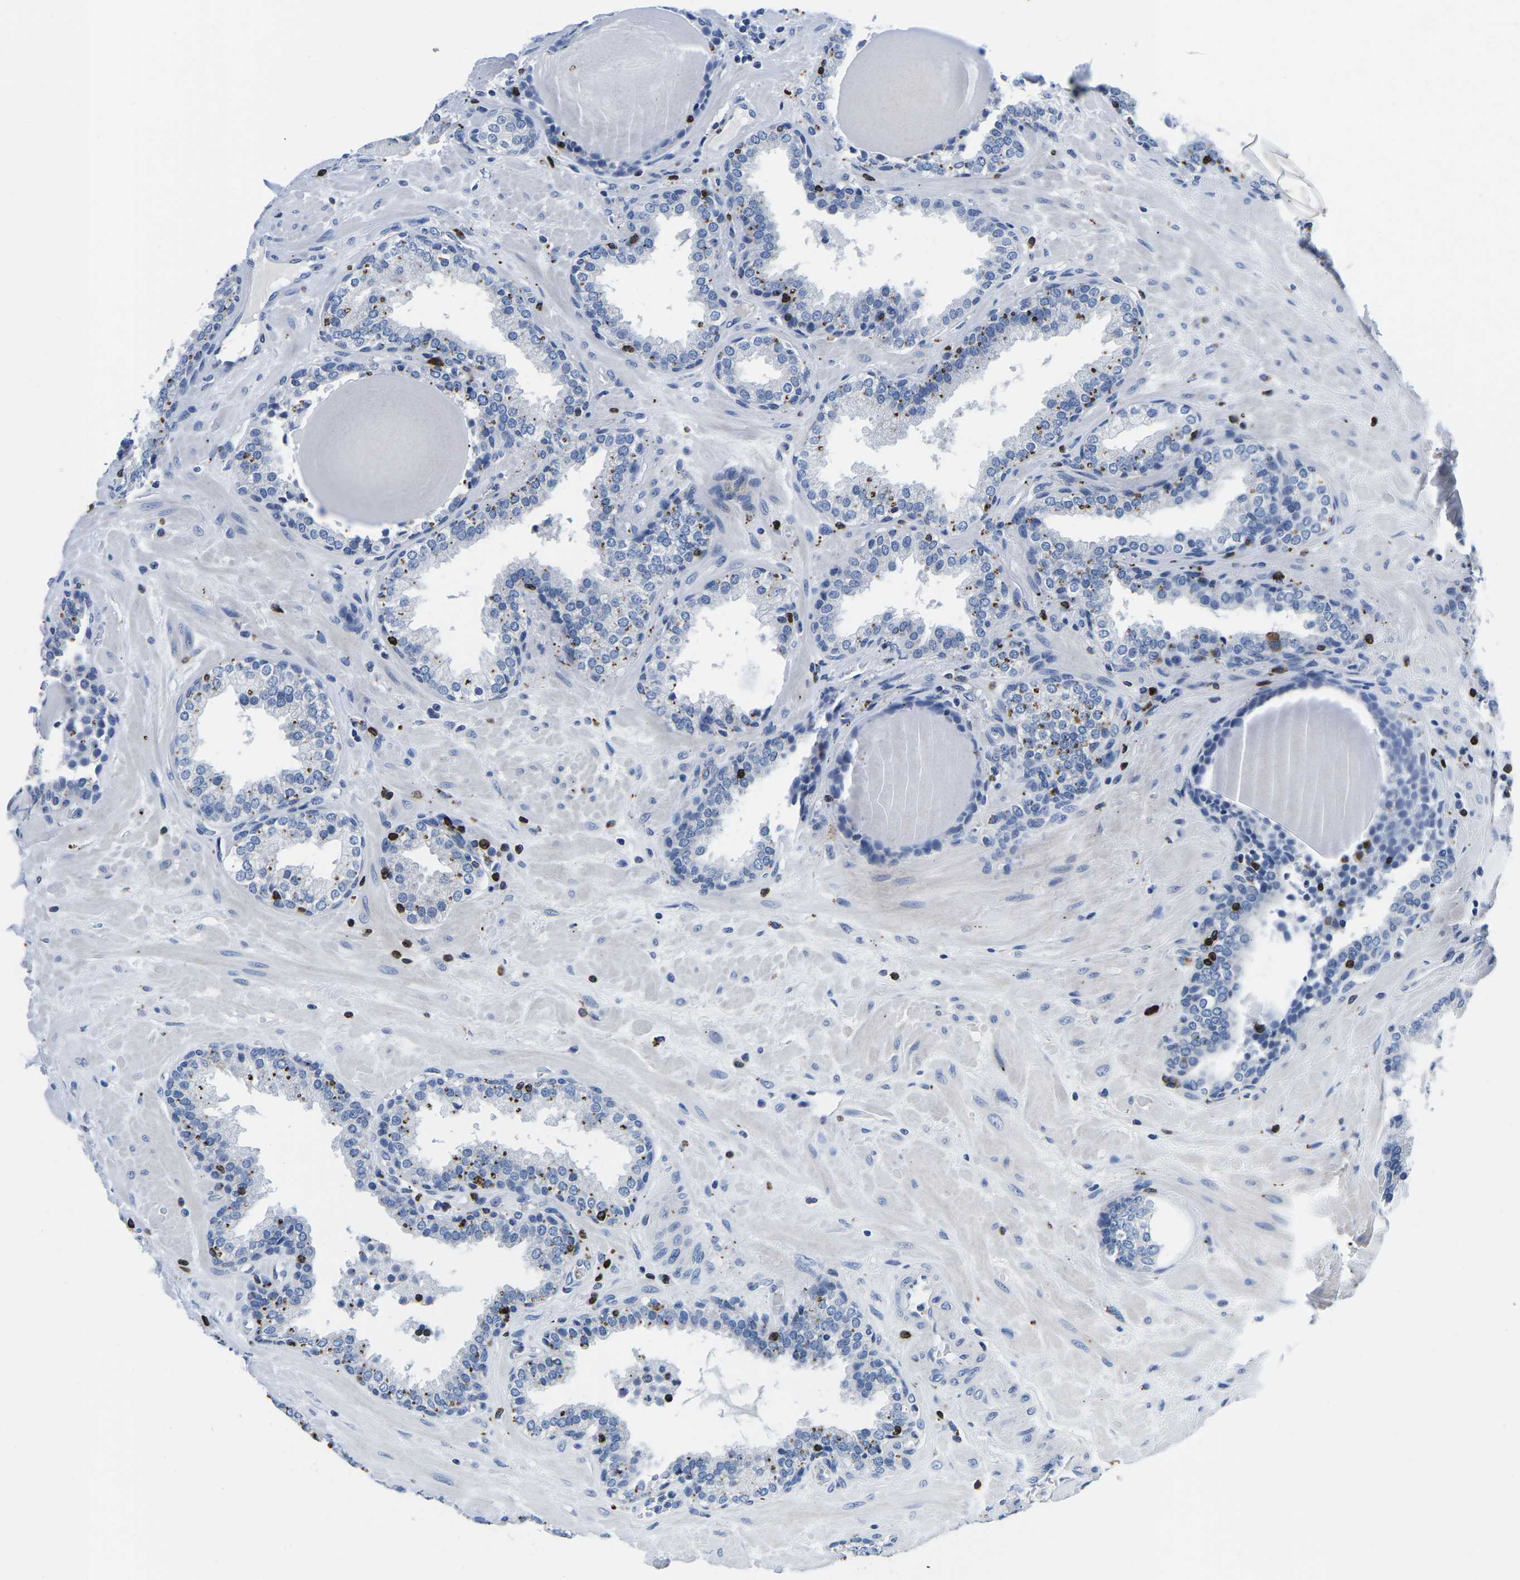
{"staining": {"intensity": "negative", "quantity": "none", "location": "none"}, "tissue": "prostate", "cell_type": "Glandular cells", "image_type": "normal", "snomed": [{"axis": "morphology", "description": "Normal tissue, NOS"}, {"axis": "topography", "description": "Prostate"}], "caption": "There is no significant positivity in glandular cells of prostate. Brightfield microscopy of immunohistochemistry (IHC) stained with DAB (brown) and hematoxylin (blue), captured at high magnification.", "gene": "CTSW", "patient": {"sex": "male", "age": 51}}